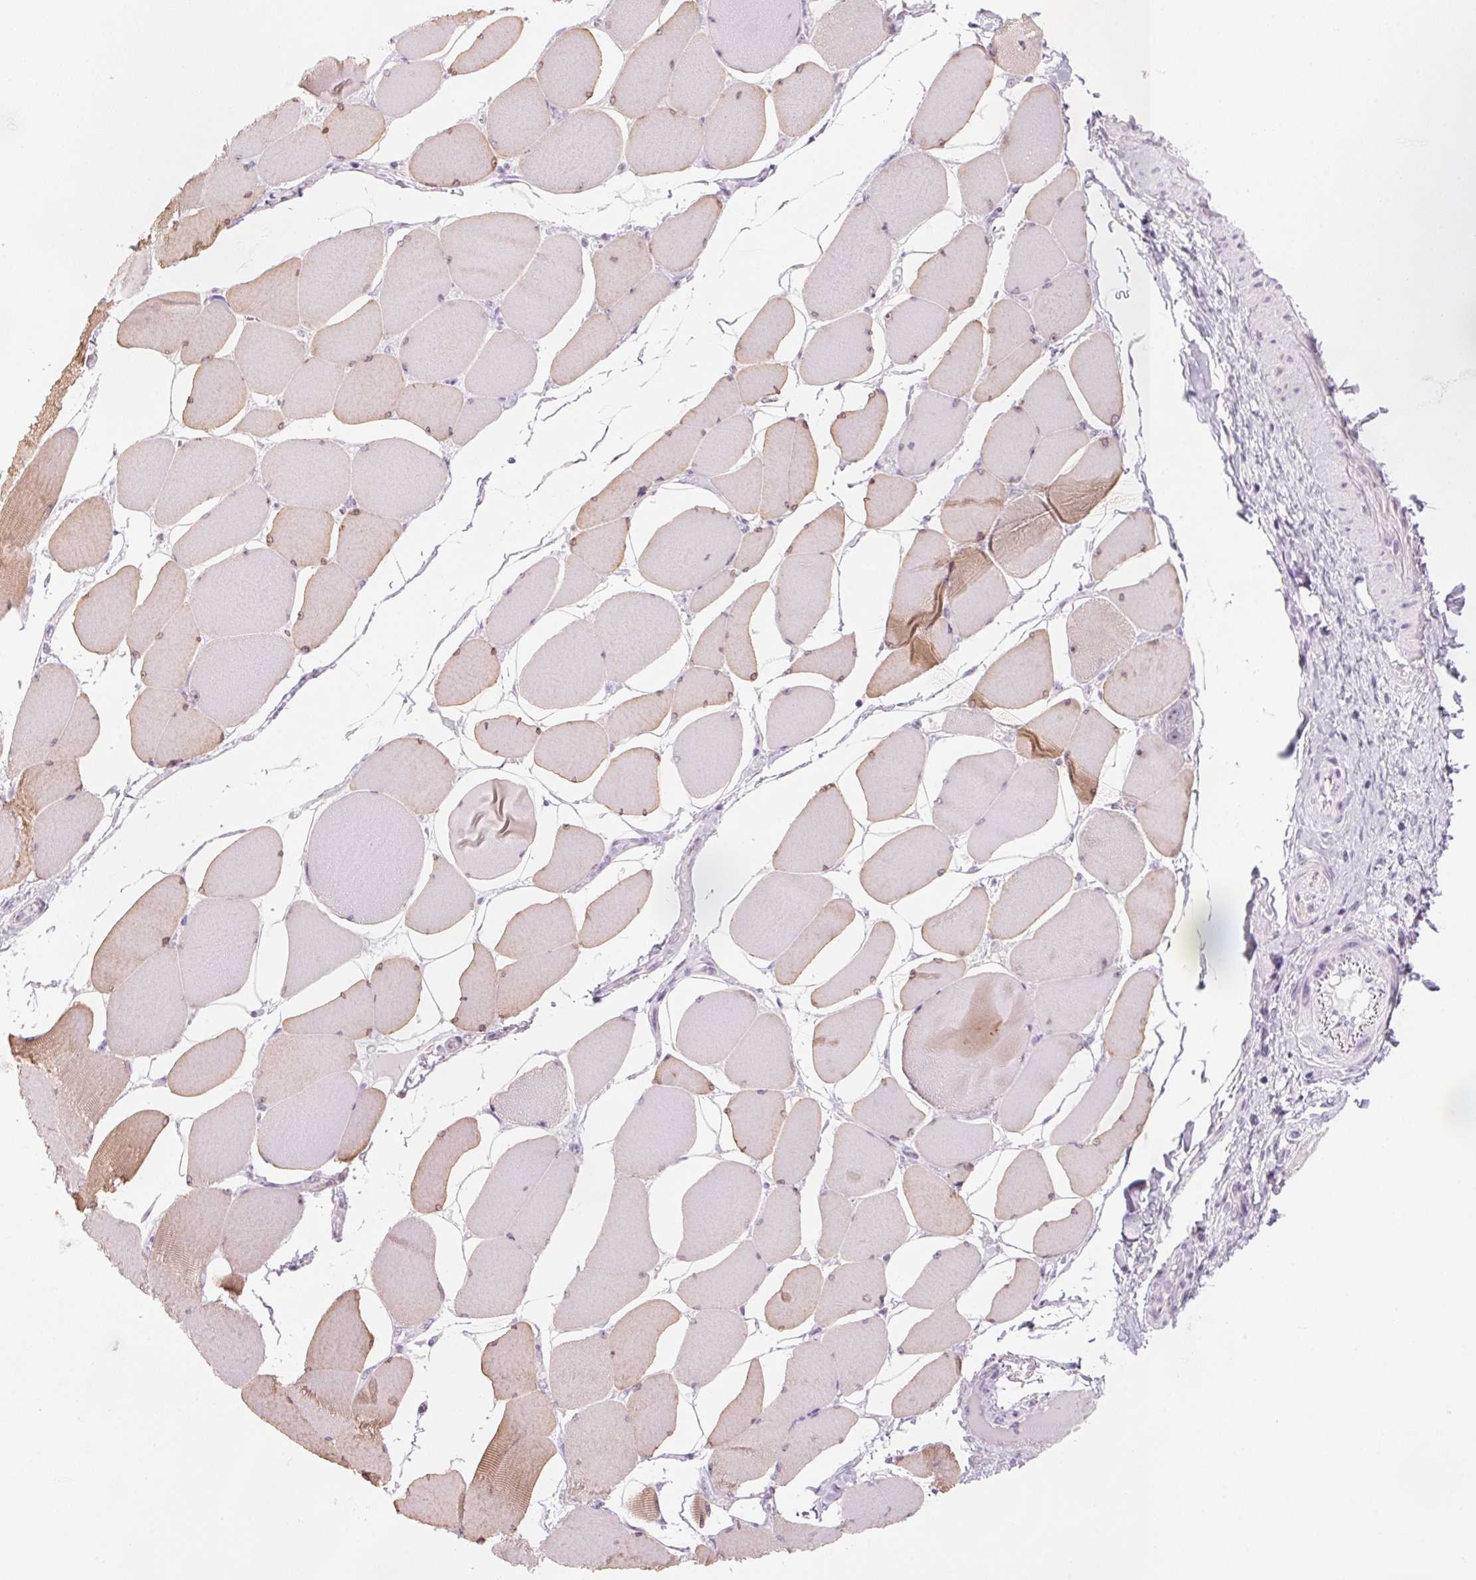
{"staining": {"intensity": "moderate", "quantity": "25%-75%", "location": "cytoplasmic/membranous"}, "tissue": "skeletal muscle", "cell_type": "Myocytes", "image_type": "normal", "snomed": [{"axis": "morphology", "description": "Normal tissue, NOS"}, {"axis": "topography", "description": "Skeletal muscle"}], "caption": "Moderate cytoplasmic/membranous protein positivity is appreciated in approximately 25%-75% of myocytes in skeletal muscle. The protein is stained brown, and the nuclei are stained in blue (DAB IHC with brightfield microscopy, high magnification).", "gene": "DNTTIP2", "patient": {"sex": "female", "age": 75}}